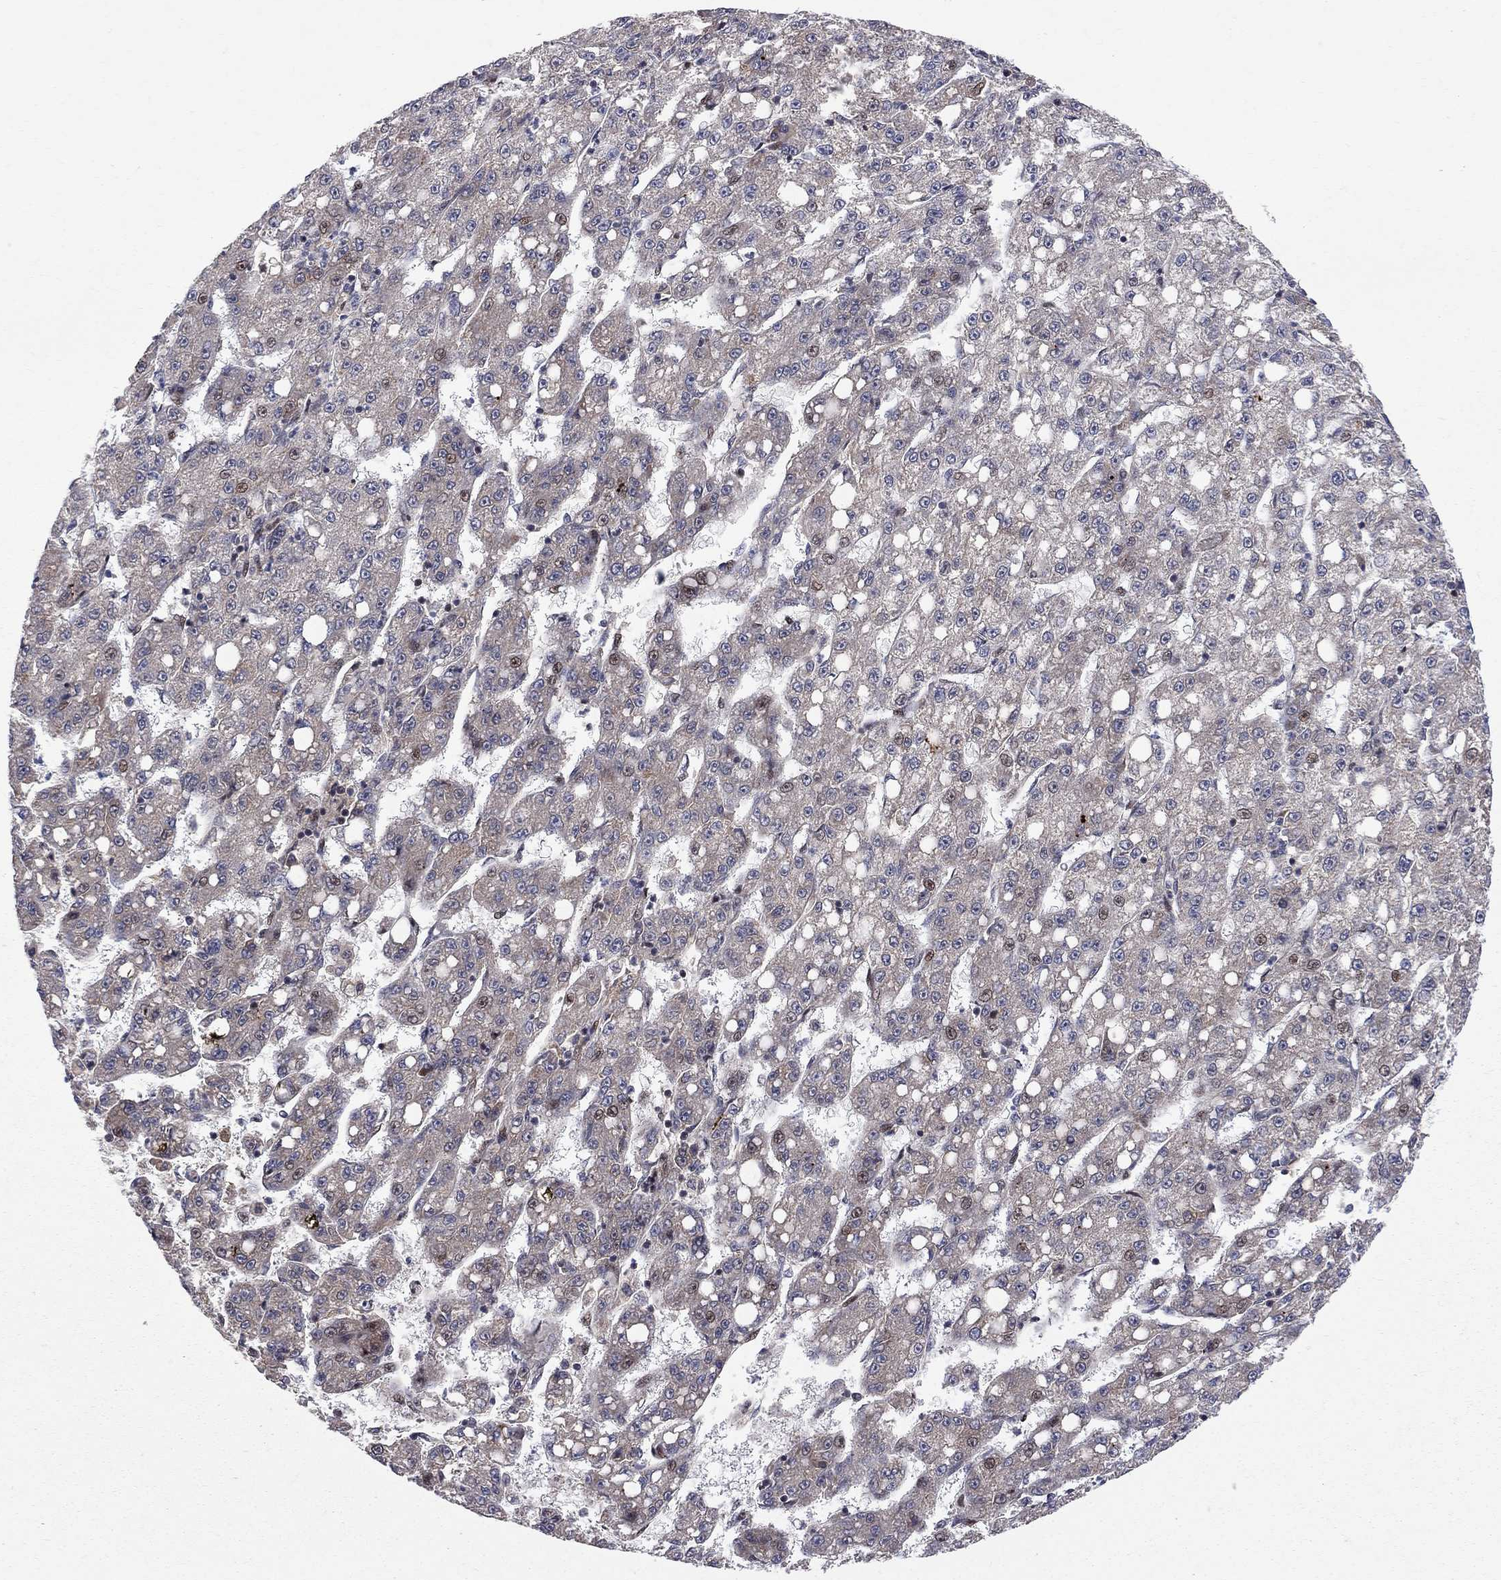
{"staining": {"intensity": "weak", "quantity": "<25%", "location": "nuclear"}, "tissue": "liver cancer", "cell_type": "Tumor cells", "image_type": "cancer", "snomed": [{"axis": "morphology", "description": "Carcinoma, Hepatocellular, NOS"}, {"axis": "topography", "description": "Liver"}], "caption": "An image of human liver cancer is negative for staining in tumor cells. (Stains: DAB IHC with hematoxylin counter stain, Microscopy: brightfield microscopy at high magnification).", "gene": "CNOT11", "patient": {"sex": "female", "age": 65}}